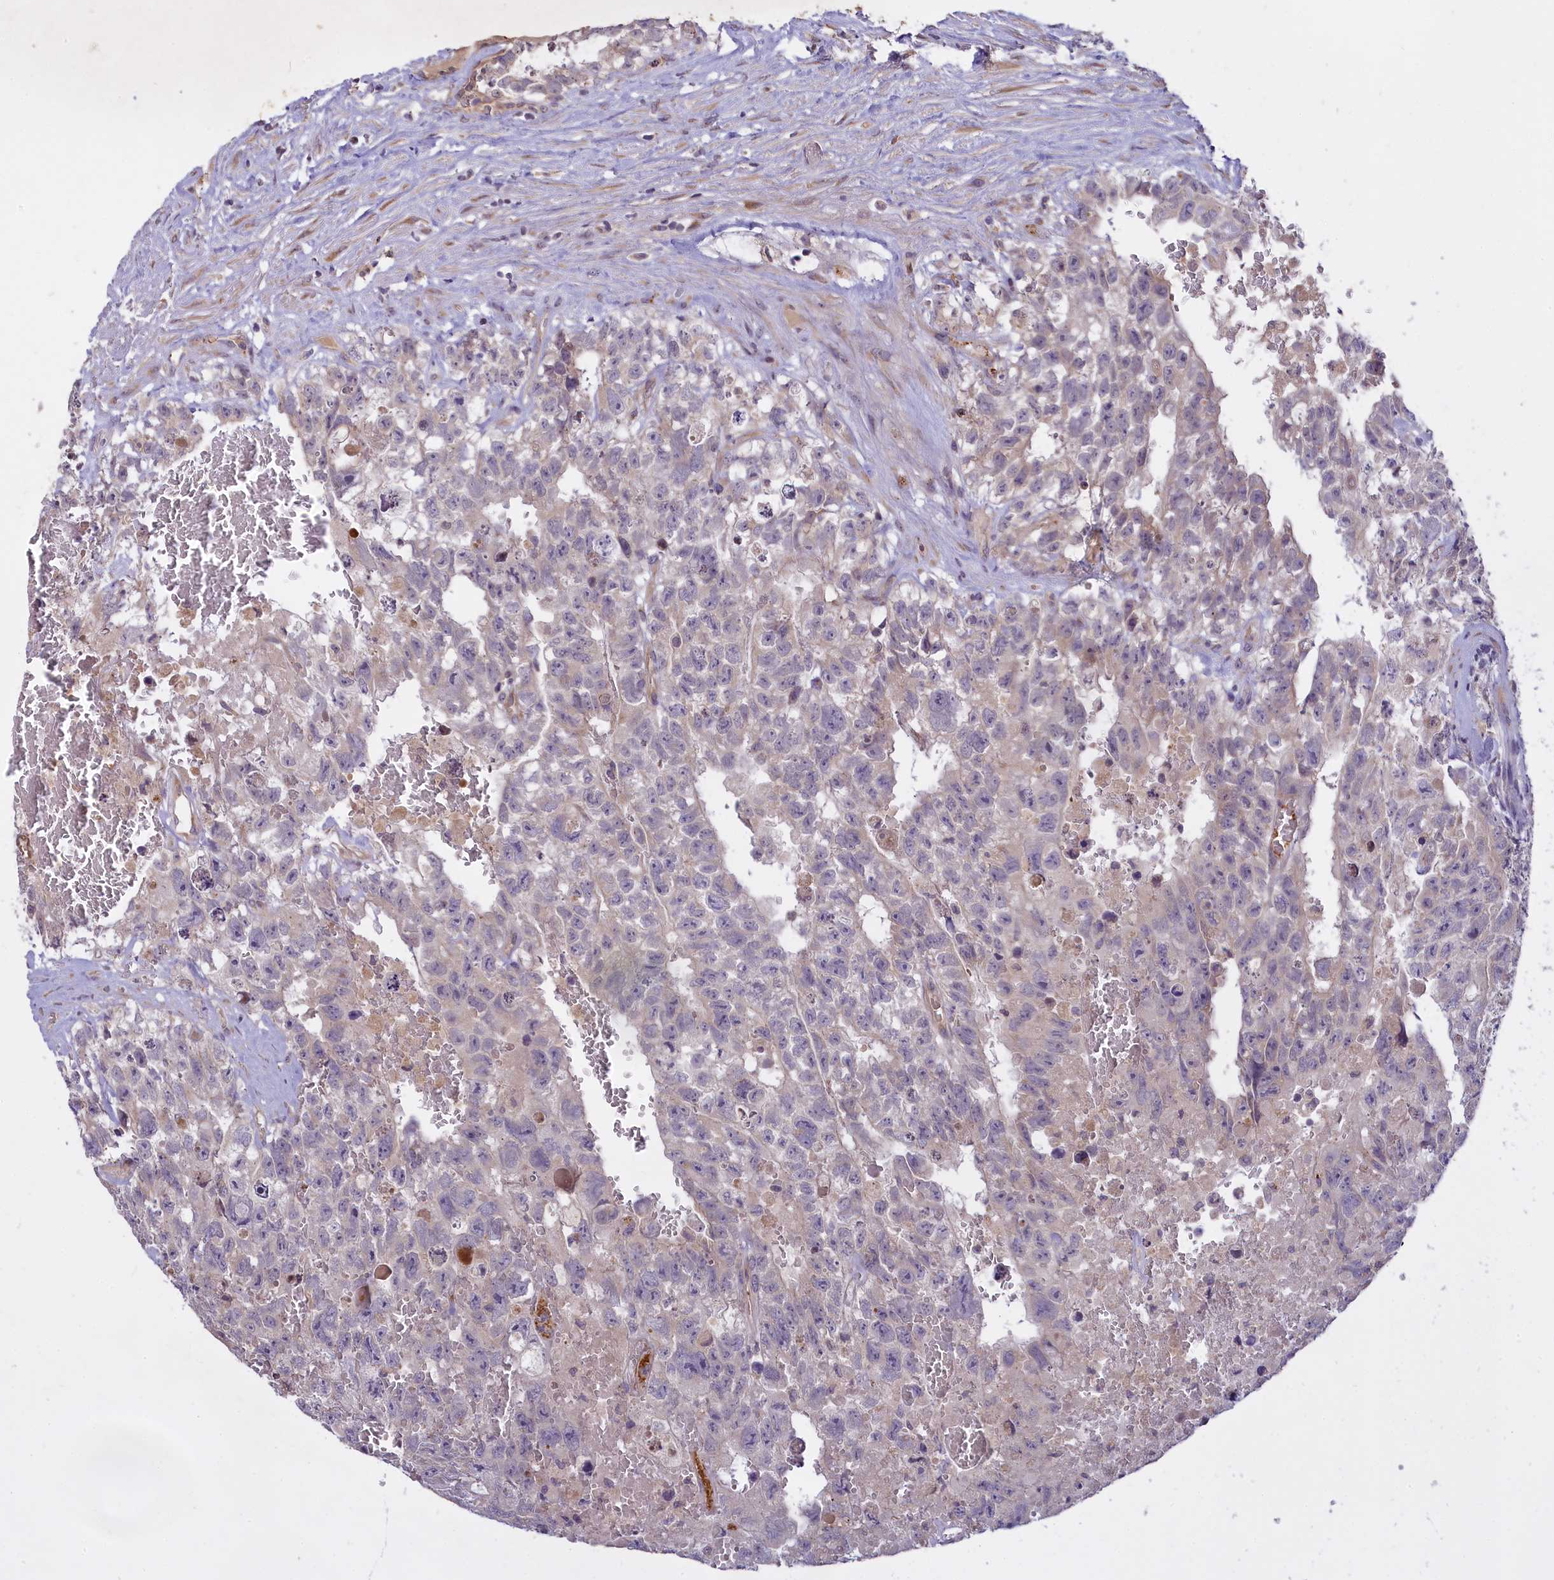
{"staining": {"intensity": "negative", "quantity": "none", "location": "none"}, "tissue": "testis cancer", "cell_type": "Tumor cells", "image_type": "cancer", "snomed": [{"axis": "morphology", "description": "Carcinoma, Embryonal, NOS"}, {"axis": "topography", "description": "Testis"}], "caption": "Protein analysis of testis cancer displays no significant expression in tumor cells.", "gene": "MEMO1", "patient": {"sex": "male", "age": 26}}